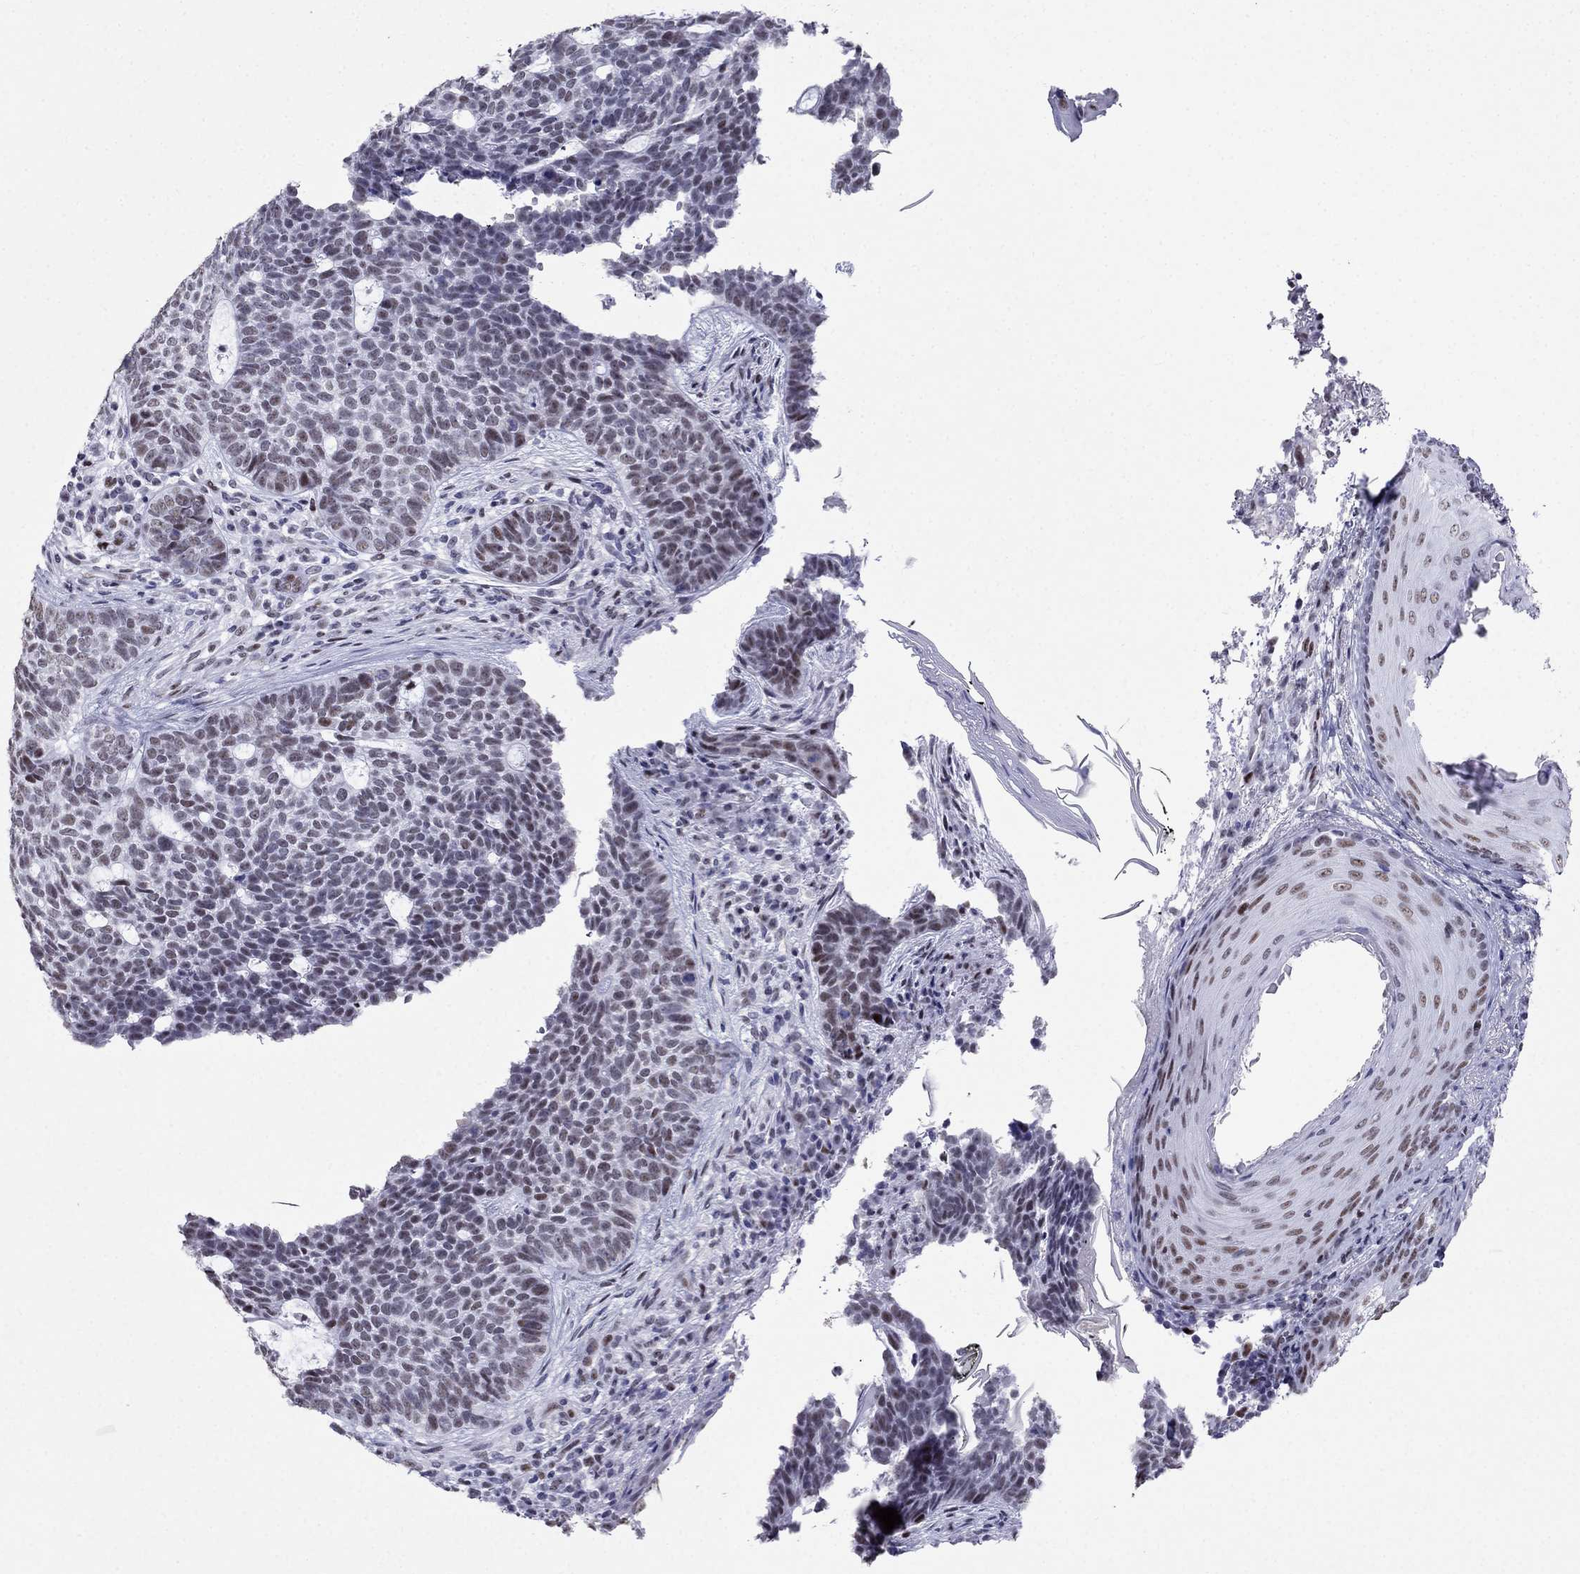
{"staining": {"intensity": "moderate", "quantity": "25%-75%", "location": "nuclear"}, "tissue": "skin cancer", "cell_type": "Tumor cells", "image_type": "cancer", "snomed": [{"axis": "morphology", "description": "Basal cell carcinoma"}, {"axis": "topography", "description": "Skin"}], "caption": "Skin cancer (basal cell carcinoma) tissue shows moderate nuclear expression in about 25%-75% of tumor cells, visualized by immunohistochemistry. Nuclei are stained in blue.", "gene": "PPM1G", "patient": {"sex": "female", "age": 69}}